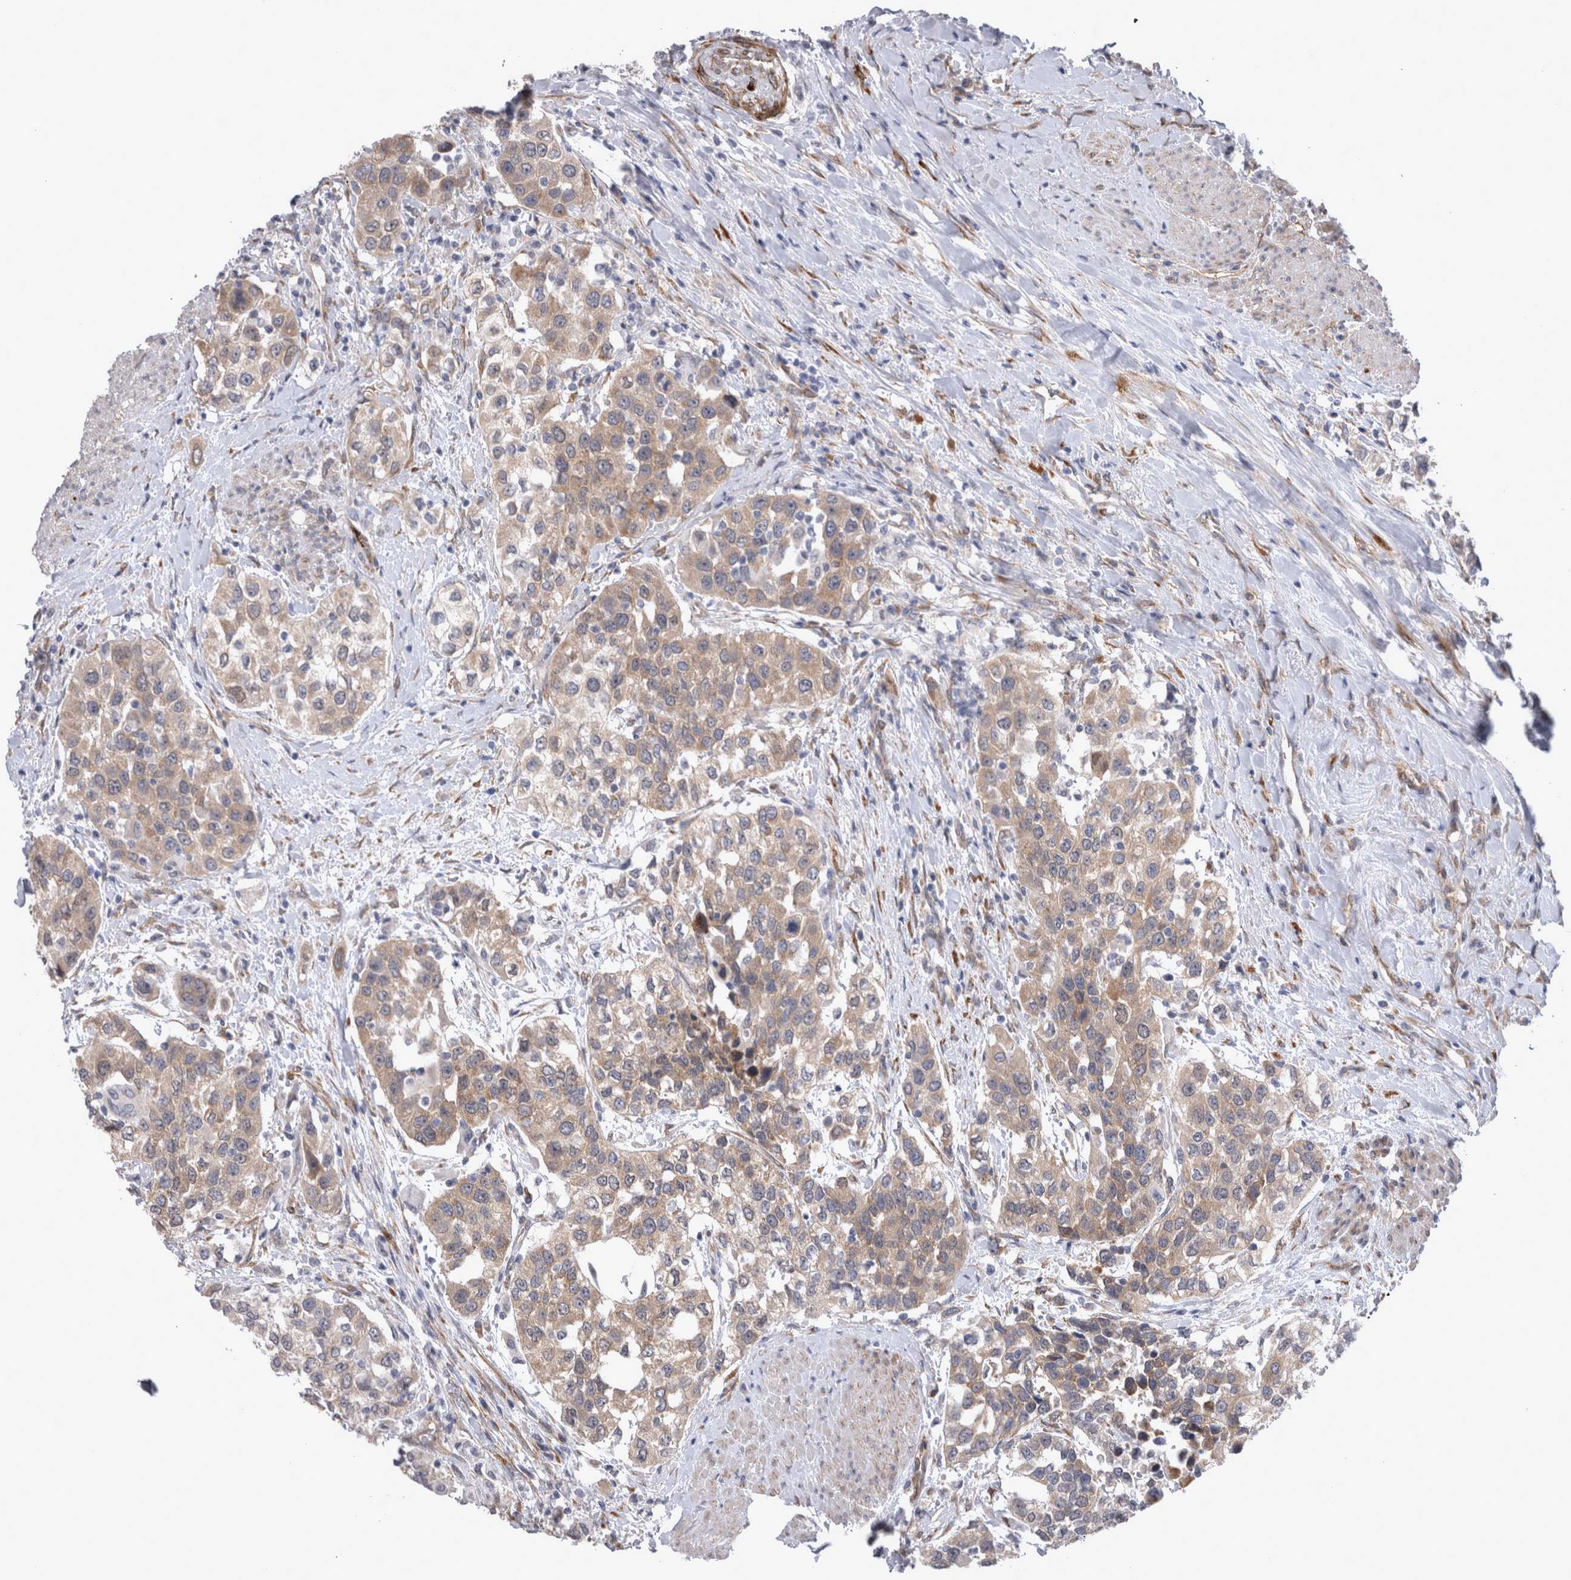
{"staining": {"intensity": "weak", "quantity": ">75%", "location": "cytoplasmic/membranous"}, "tissue": "urothelial cancer", "cell_type": "Tumor cells", "image_type": "cancer", "snomed": [{"axis": "morphology", "description": "Urothelial carcinoma, High grade"}, {"axis": "topography", "description": "Urinary bladder"}], "caption": "A photomicrograph of human urothelial cancer stained for a protein shows weak cytoplasmic/membranous brown staining in tumor cells.", "gene": "DDX6", "patient": {"sex": "female", "age": 80}}